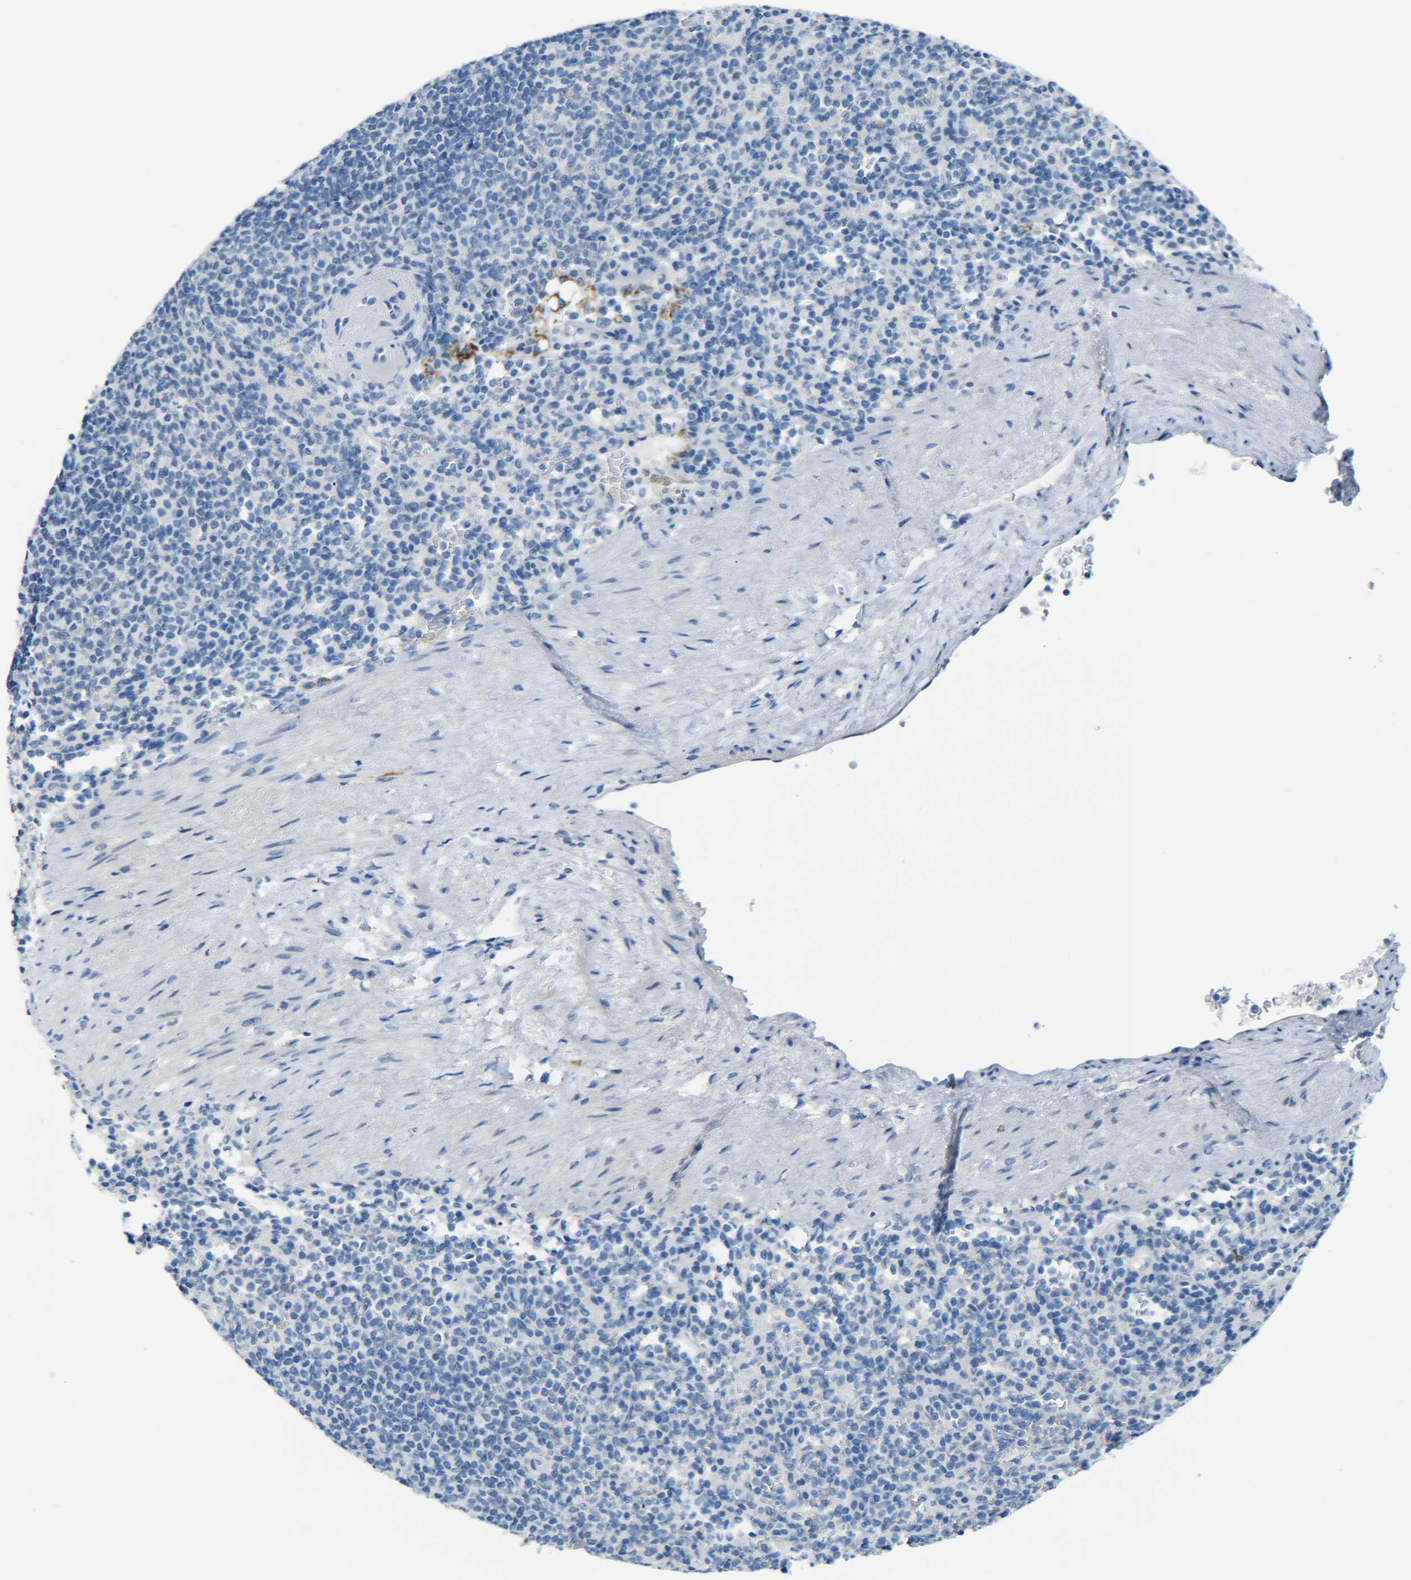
{"staining": {"intensity": "negative", "quantity": "none", "location": "none"}, "tissue": "spleen", "cell_type": "Cells in red pulp", "image_type": "normal", "snomed": [{"axis": "morphology", "description": "Normal tissue, NOS"}, {"axis": "topography", "description": "Spleen"}], "caption": "Cells in red pulp show no significant positivity in normal spleen.", "gene": "C15orf48", "patient": {"sex": "female", "age": 74}}